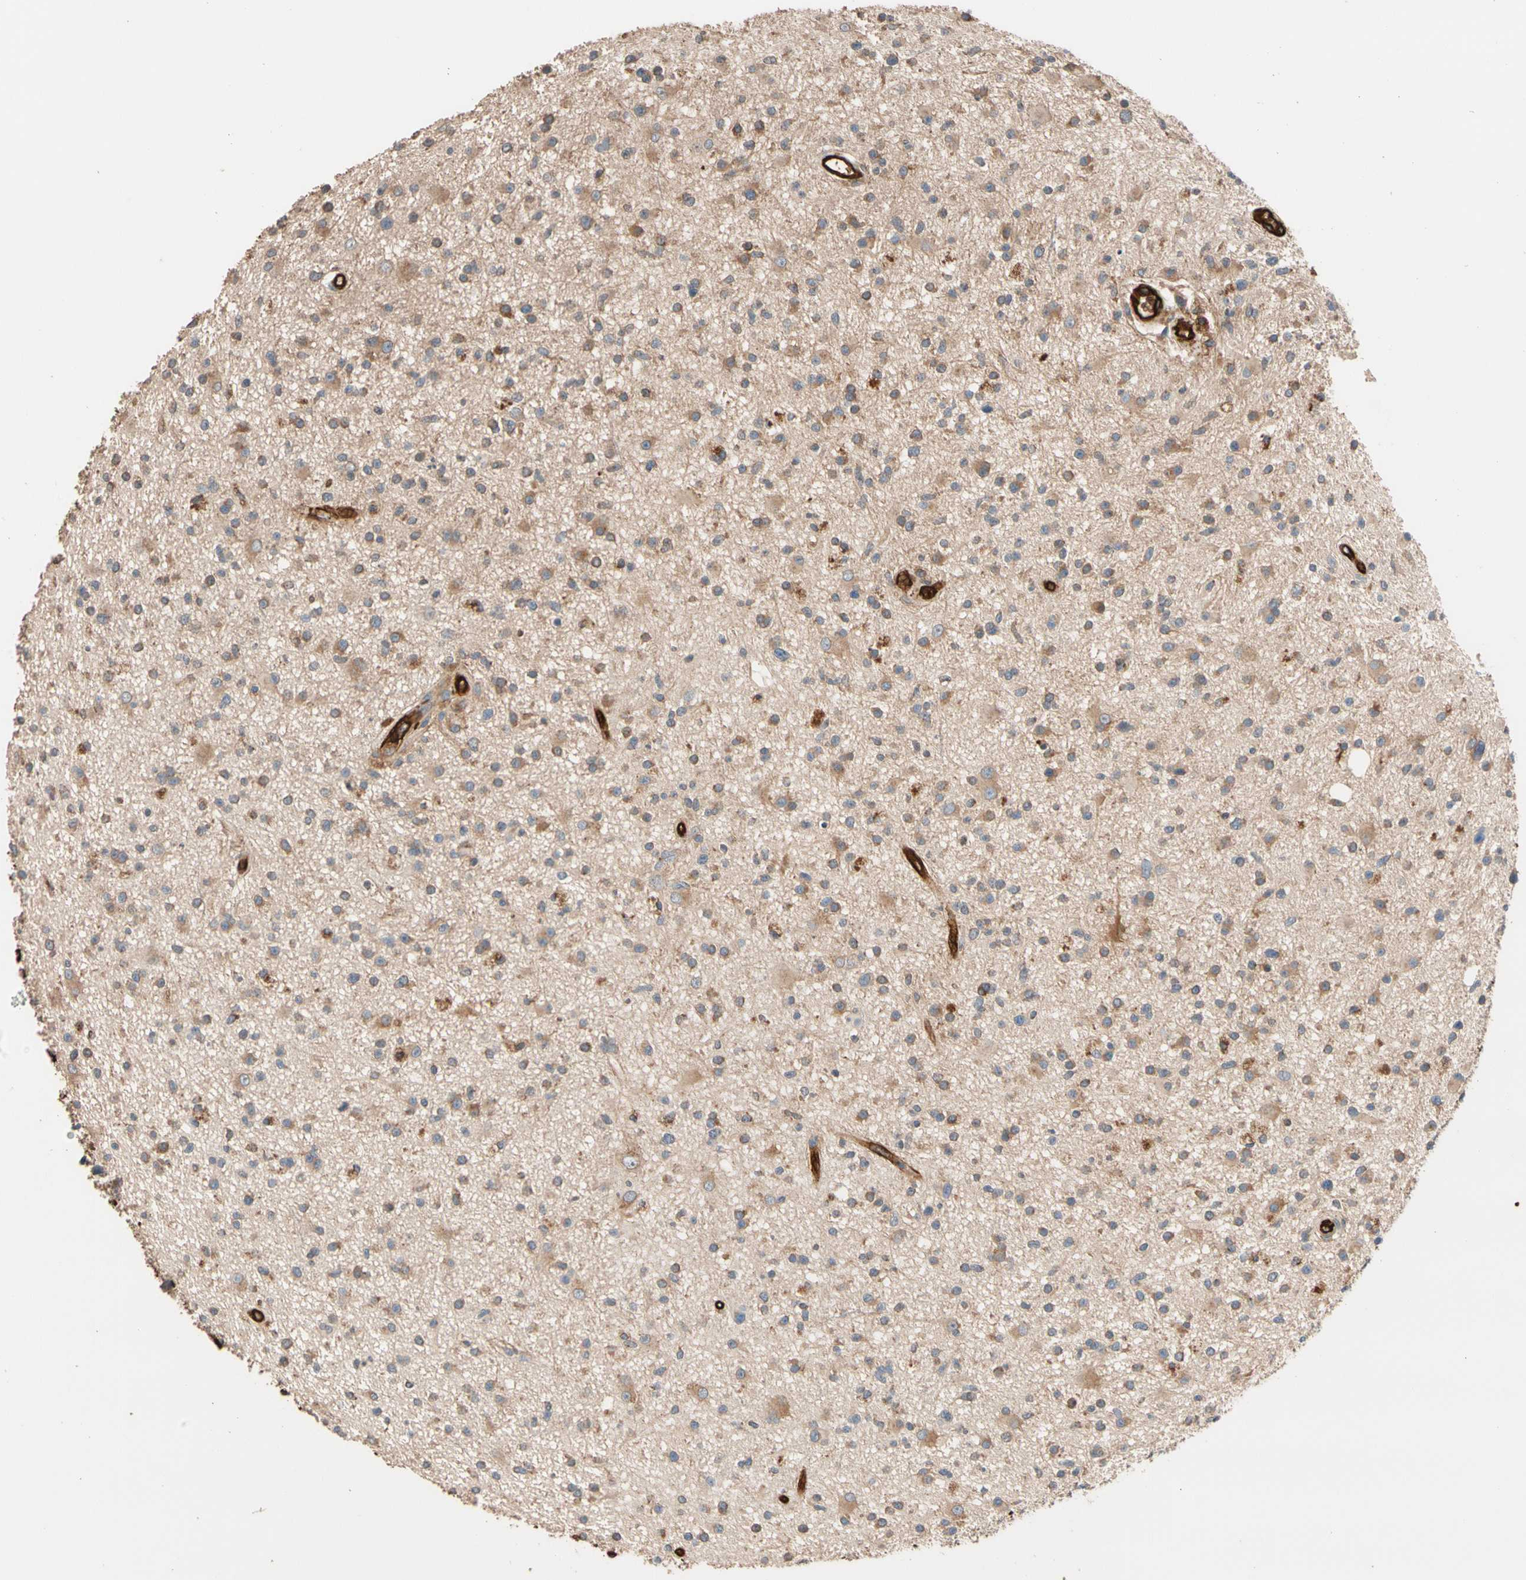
{"staining": {"intensity": "moderate", "quantity": ">75%", "location": "cytoplasmic/membranous"}, "tissue": "glioma", "cell_type": "Tumor cells", "image_type": "cancer", "snomed": [{"axis": "morphology", "description": "Glioma, malignant, High grade"}, {"axis": "topography", "description": "Brain"}], "caption": "There is medium levels of moderate cytoplasmic/membranous positivity in tumor cells of glioma, as demonstrated by immunohistochemical staining (brown color).", "gene": "RIOK2", "patient": {"sex": "male", "age": 33}}